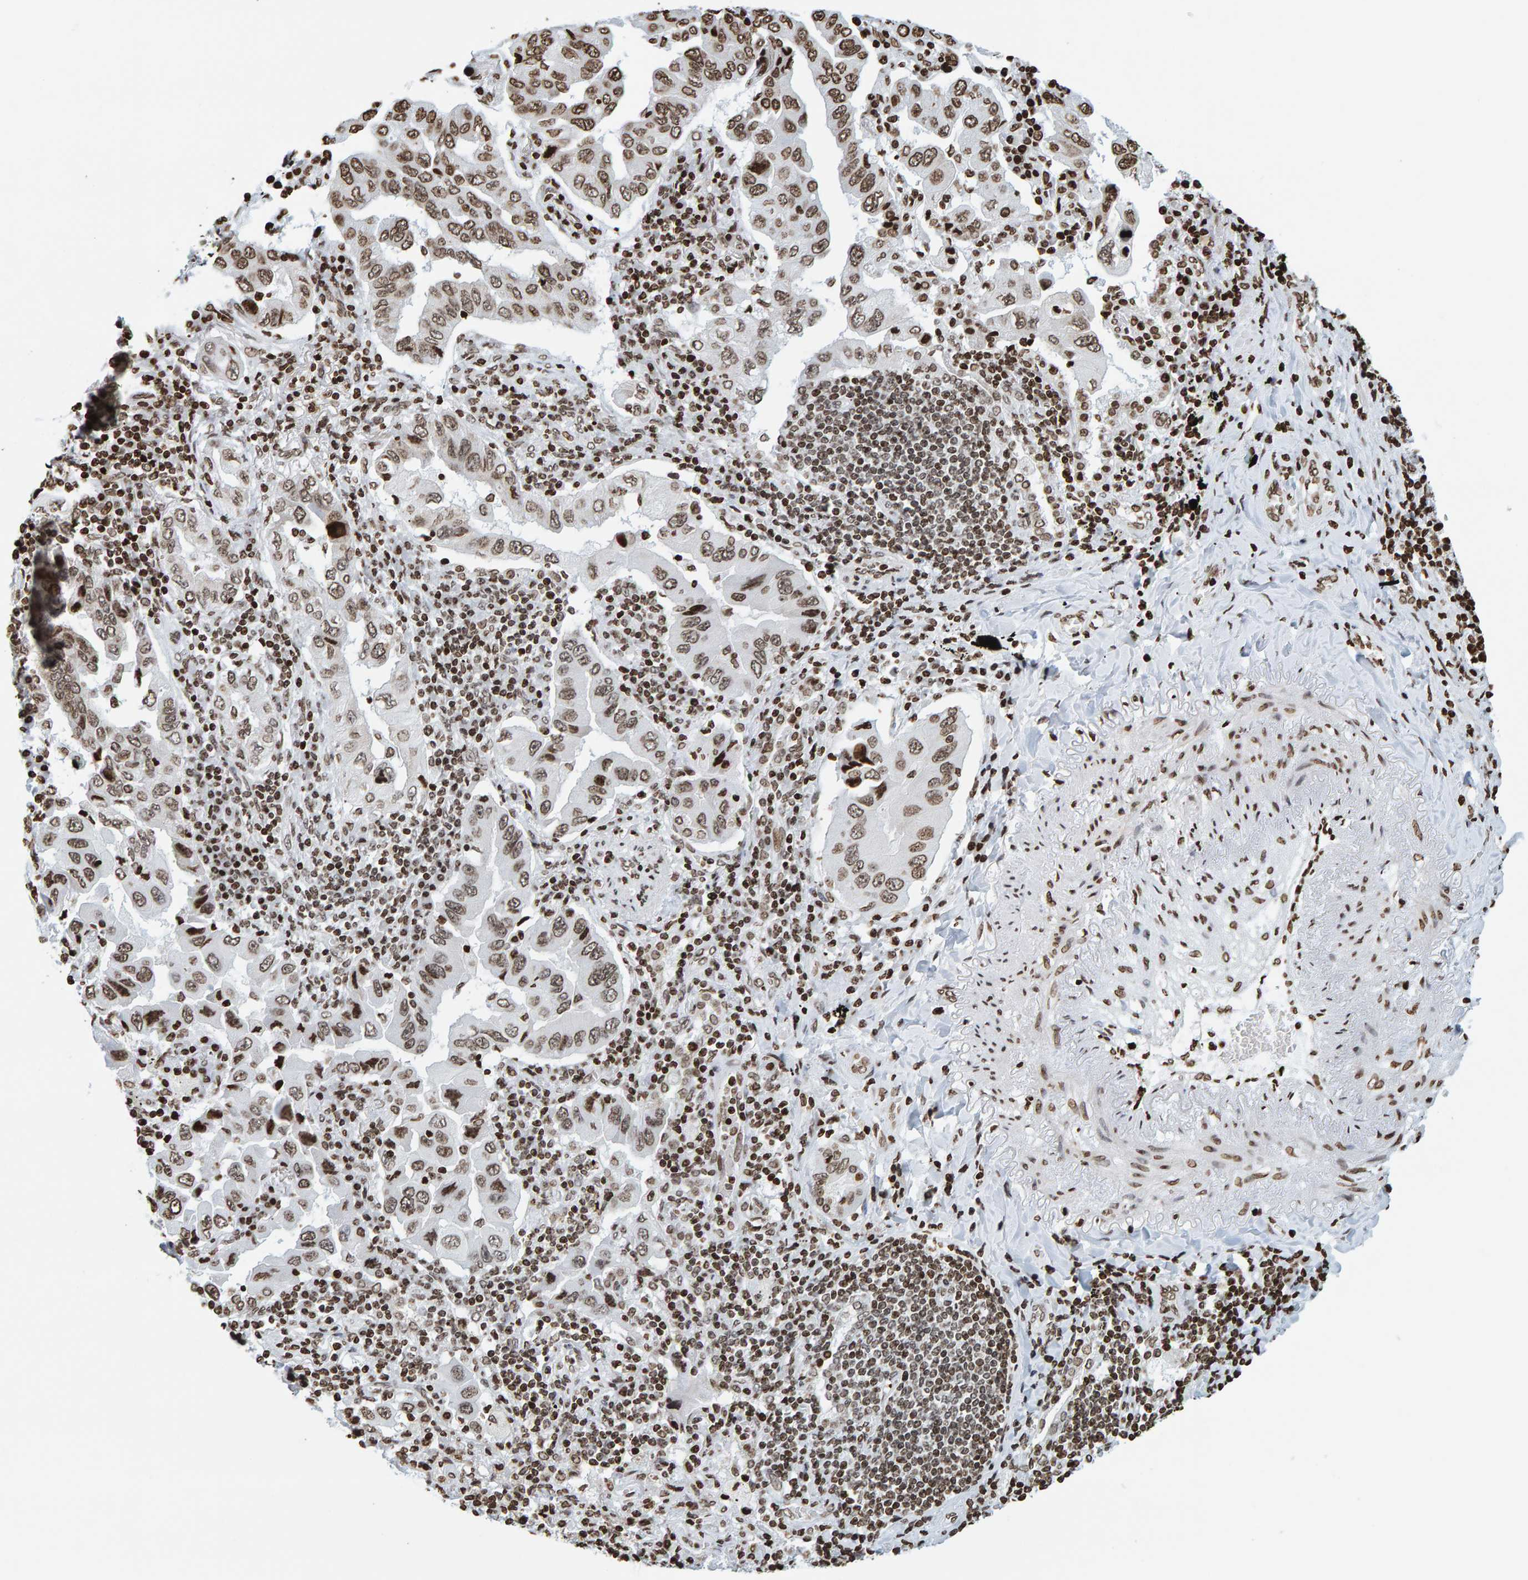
{"staining": {"intensity": "moderate", "quantity": ">75%", "location": "nuclear"}, "tissue": "lung cancer", "cell_type": "Tumor cells", "image_type": "cancer", "snomed": [{"axis": "morphology", "description": "Adenocarcinoma, NOS"}, {"axis": "topography", "description": "Lung"}], "caption": "DAB (3,3'-diaminobenzidine) immunohistochemical staining of adenocarcinoma (lung) exhibits moderate nuclear protein staining in about >75% of tumor cells.", "gene": "BRF2", "patient": {"sex": "female", "age": 65}}